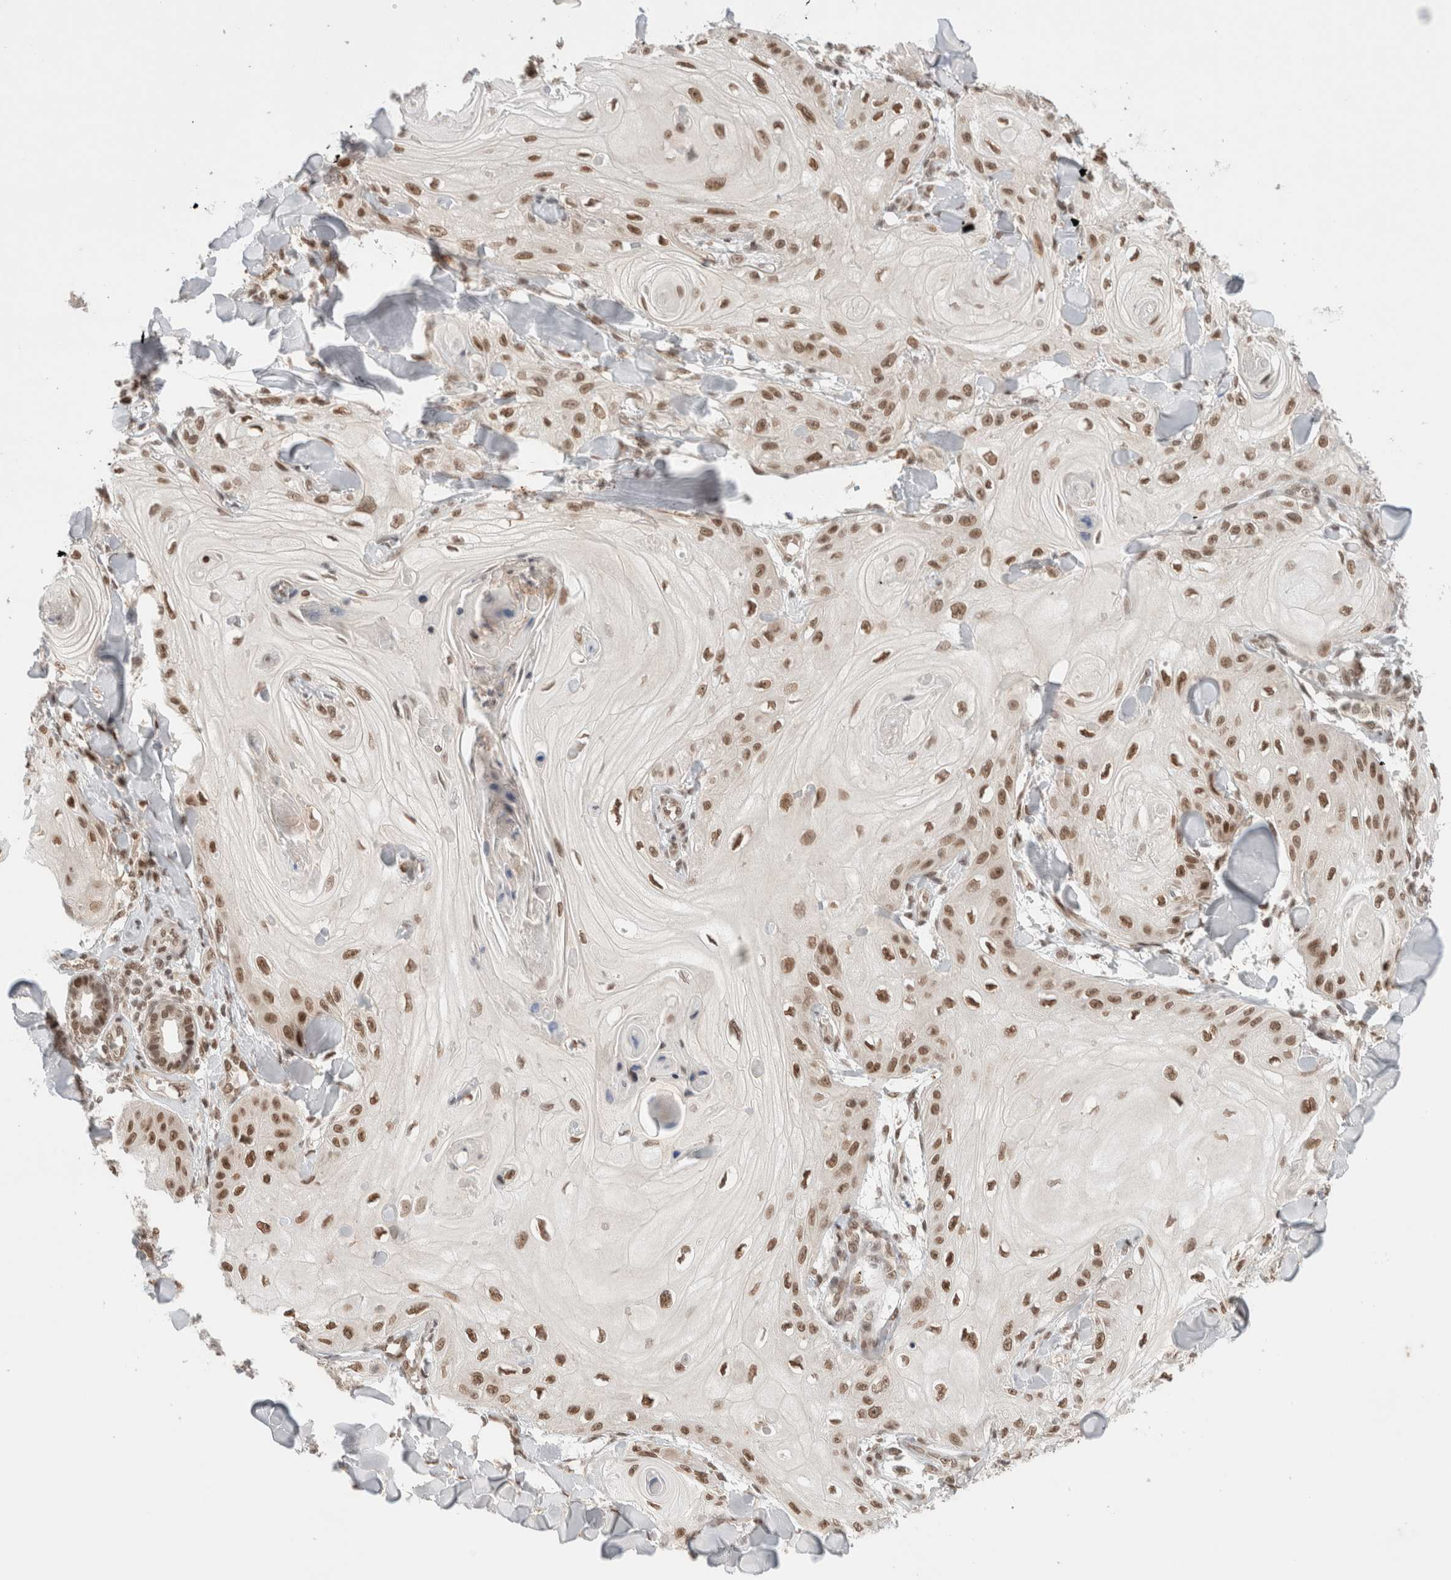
{"staining": {"intensity": "moderate", "quantity": ">75%", "location": "nuclear"}, "tissue": "skin cancer", "cell_type": "Tumor cells", "image_type": "cancer", "snomed": [{"axis": "morphology", "description": "Squamous cell carcinoma, NOS"}, {"axis": "topography", "description": "Skin"}], "caption": "The photomicrograph exhibits a brown stain indicating the presence of a protein in the nuclear of tumor cells in squamous cell carcinoma (skin).", "gene": "GATAD2A", "patient": {"sex": "male", "age": 74}}